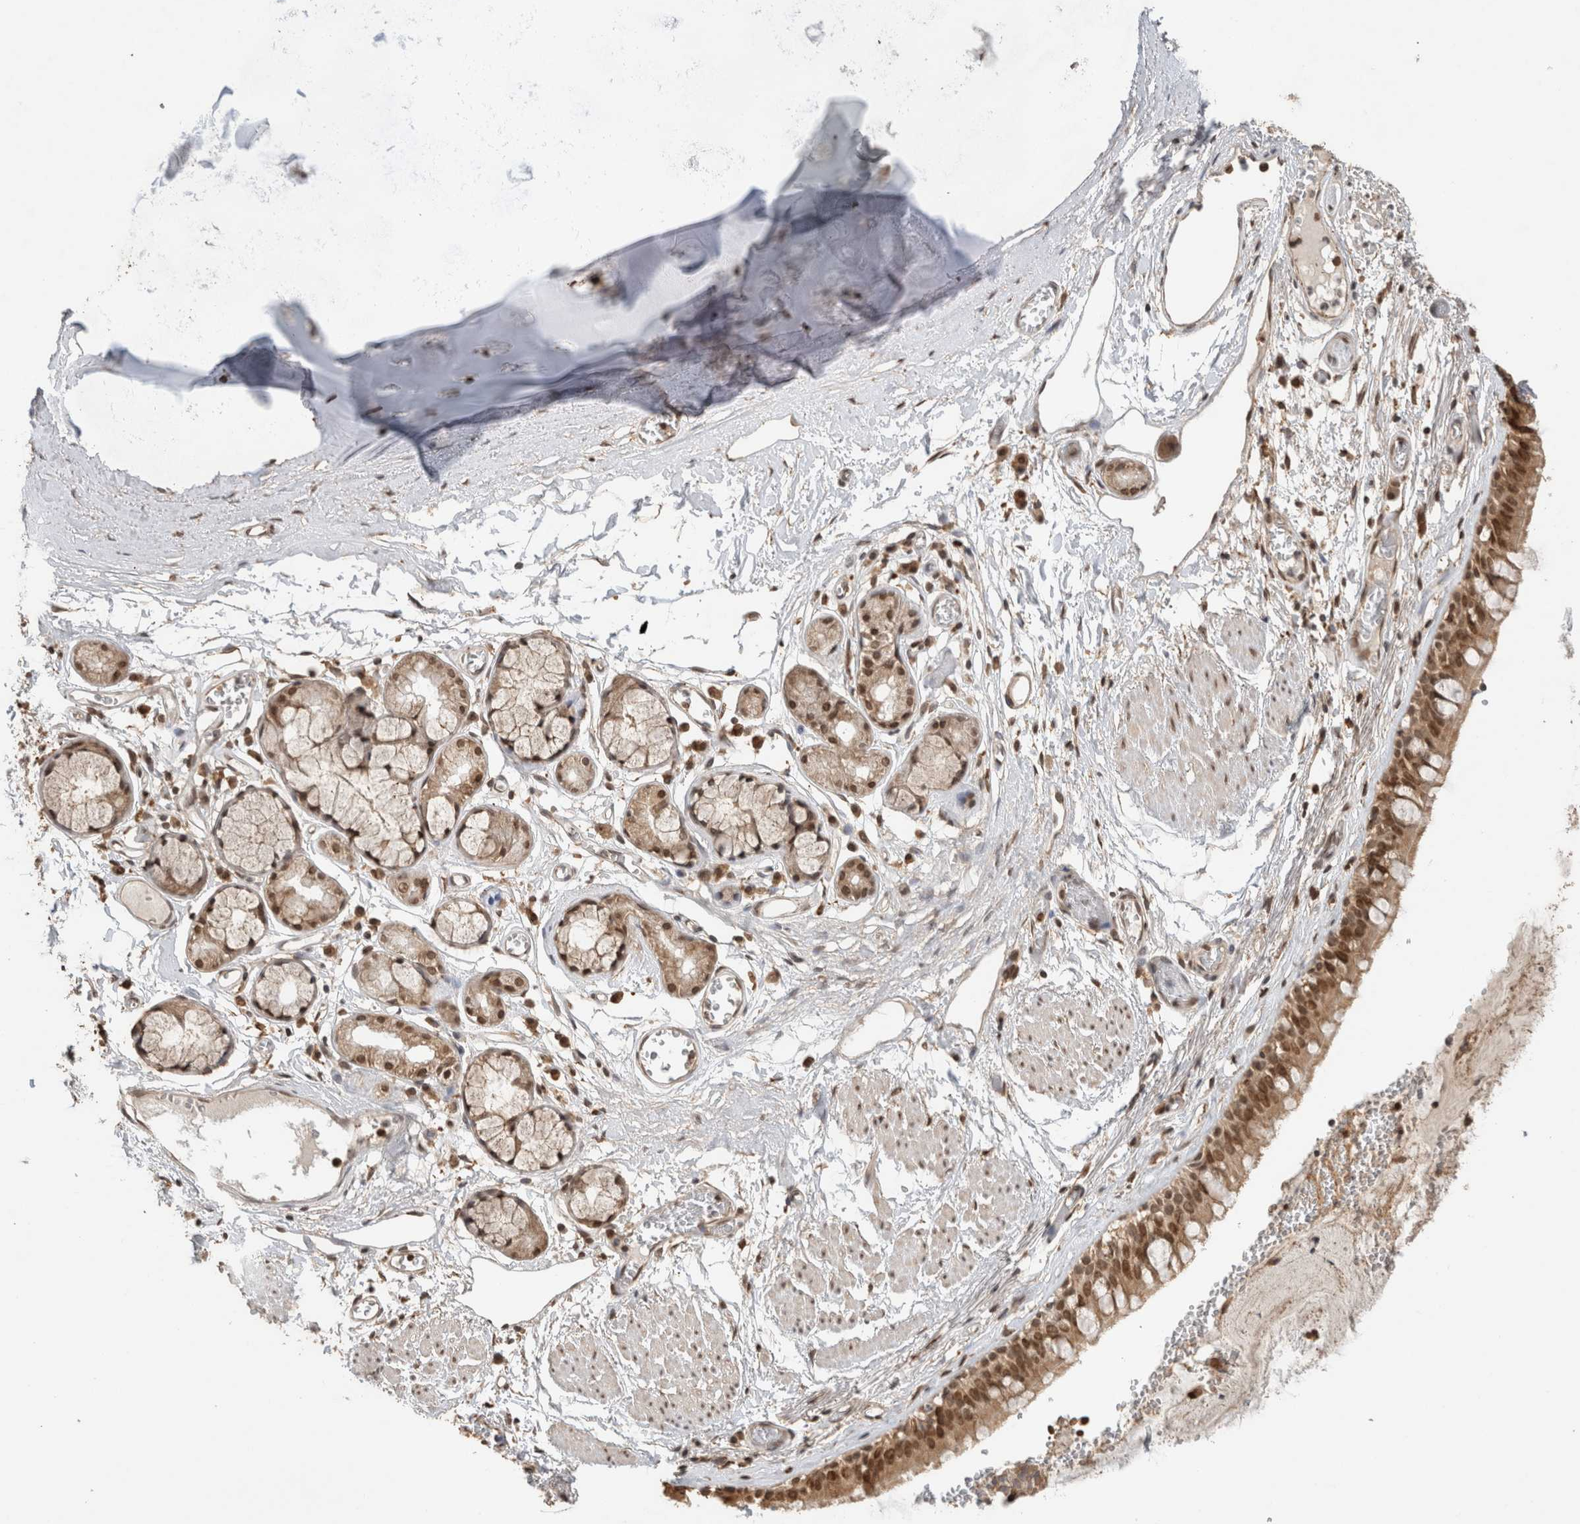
{"staining": {"intensity": "moderate", "quantity": ">75%", "location": "cytoplasmic/membranous,nuclear"}, "tissue": "bronchus", "cell_type": "Respiratory epithelial cells", "image_type": "normal", "snomed": [{"axis": "morphology", "description": "Normal tissue, NOS"}, {"axis": "topography", "description": "Bronchus"}, {"axis": "topography", "description": "Lung"}], "caption": "Approximately >75% of respiratory epithelial cells in benign human bronchus demonstrate moderate cytoplasmic/membranous,nuclear protein expression as visualized by brown immunohistochemical staining.", "gene": "C1orf21", "patient": {"sex": "male", "age": 56}}